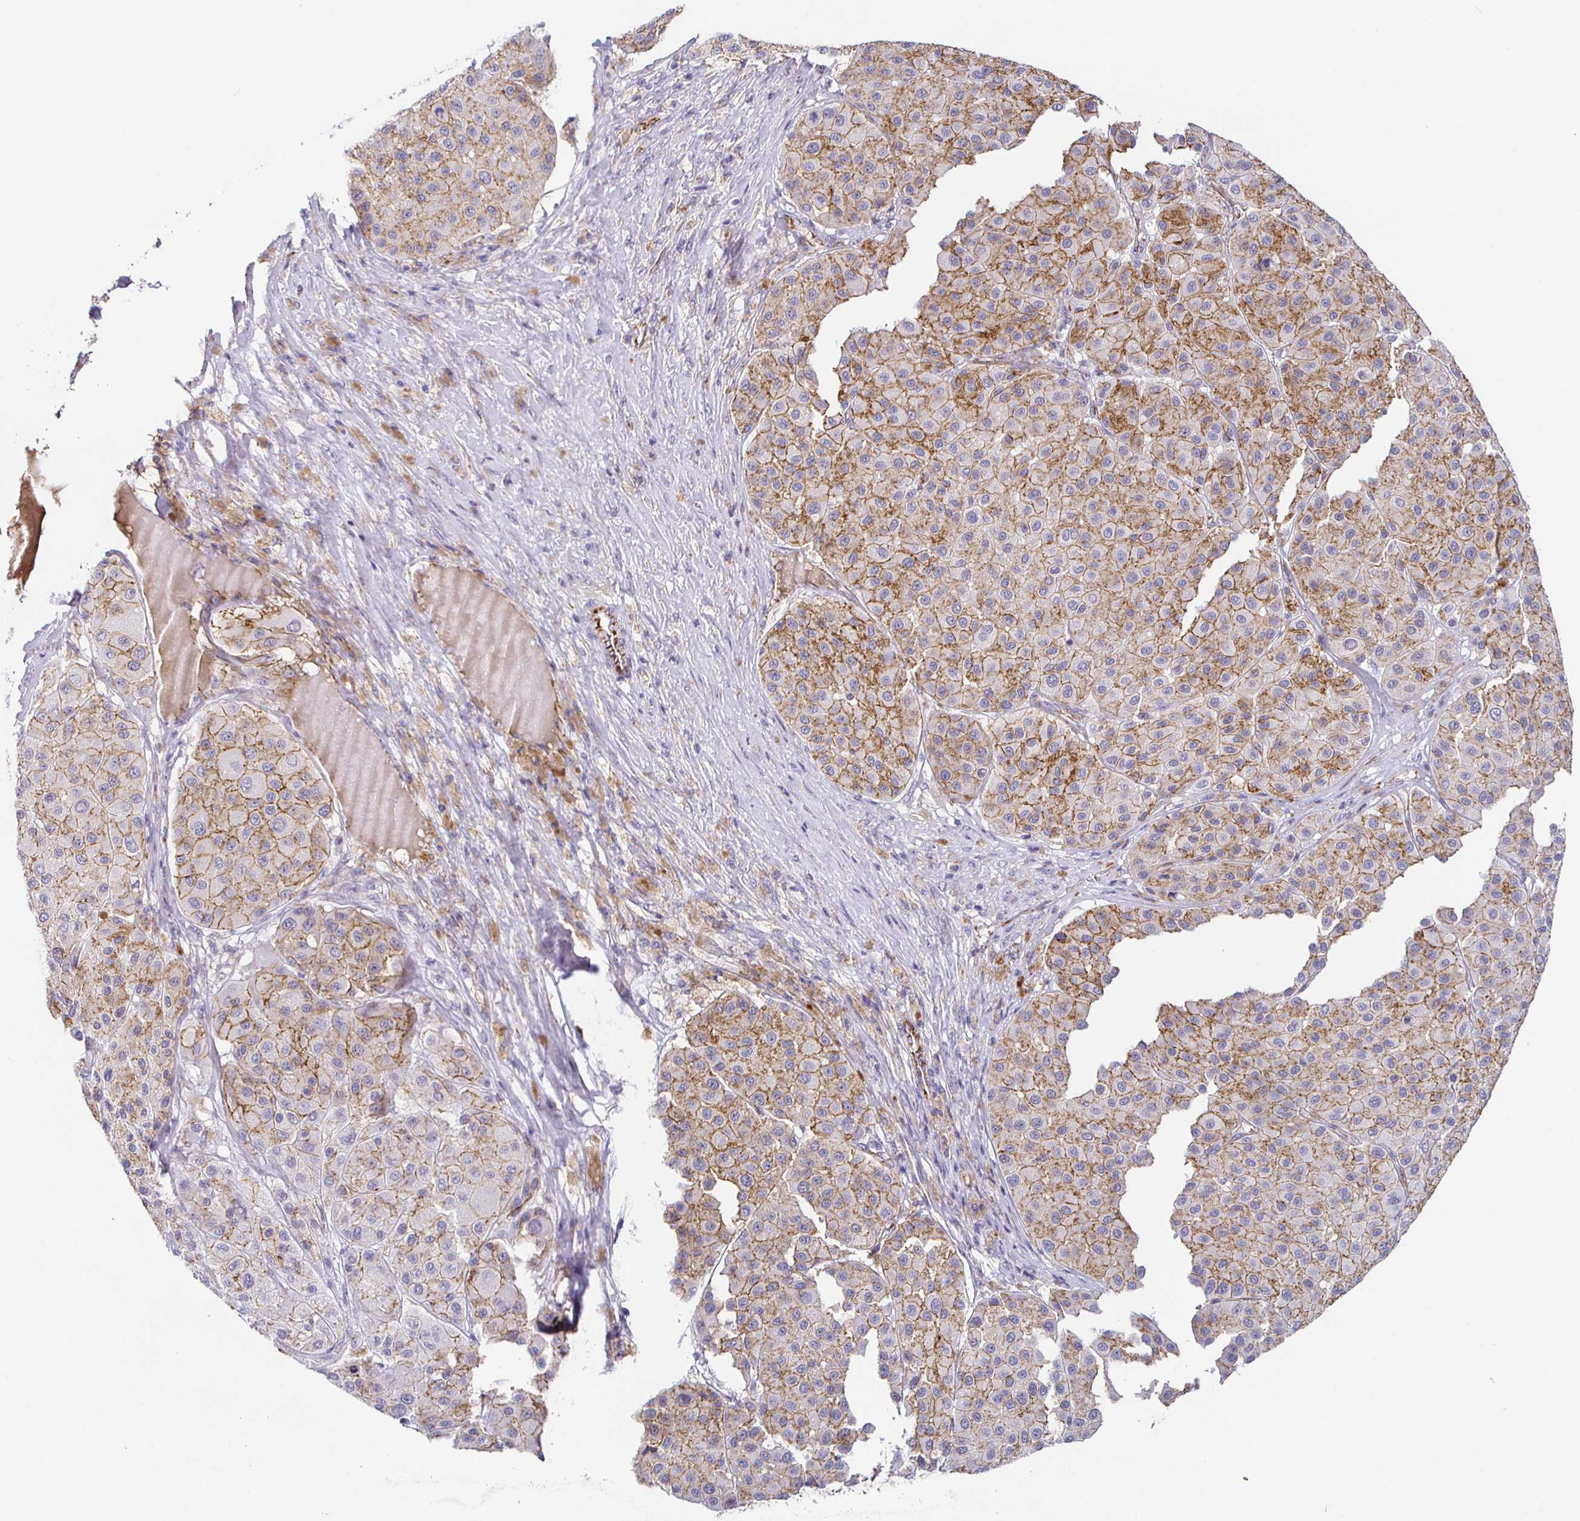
{"staining": {"intensity": "moderate", "quantity": "25%-75%", "location": "cytoplasmic/membranous"}, "tissue": "melanoma", "cell_type": "Tumor cells", "image_type": "cancer", "snomed": [{"axis": "morphology", "description": "Malignant melanoma, Metastatic site"}, {"axis": "topography", "description": "Smooth muscle"}], "caption": "Approximately 25%-75% of tumor cells in melanoma reveal moderate cytoplasmic/membranous protein staining as visualized by brown immunohistochemical staining.", "gene": "PIWIL3", "patient": {"sex": "male", "age": 41}}